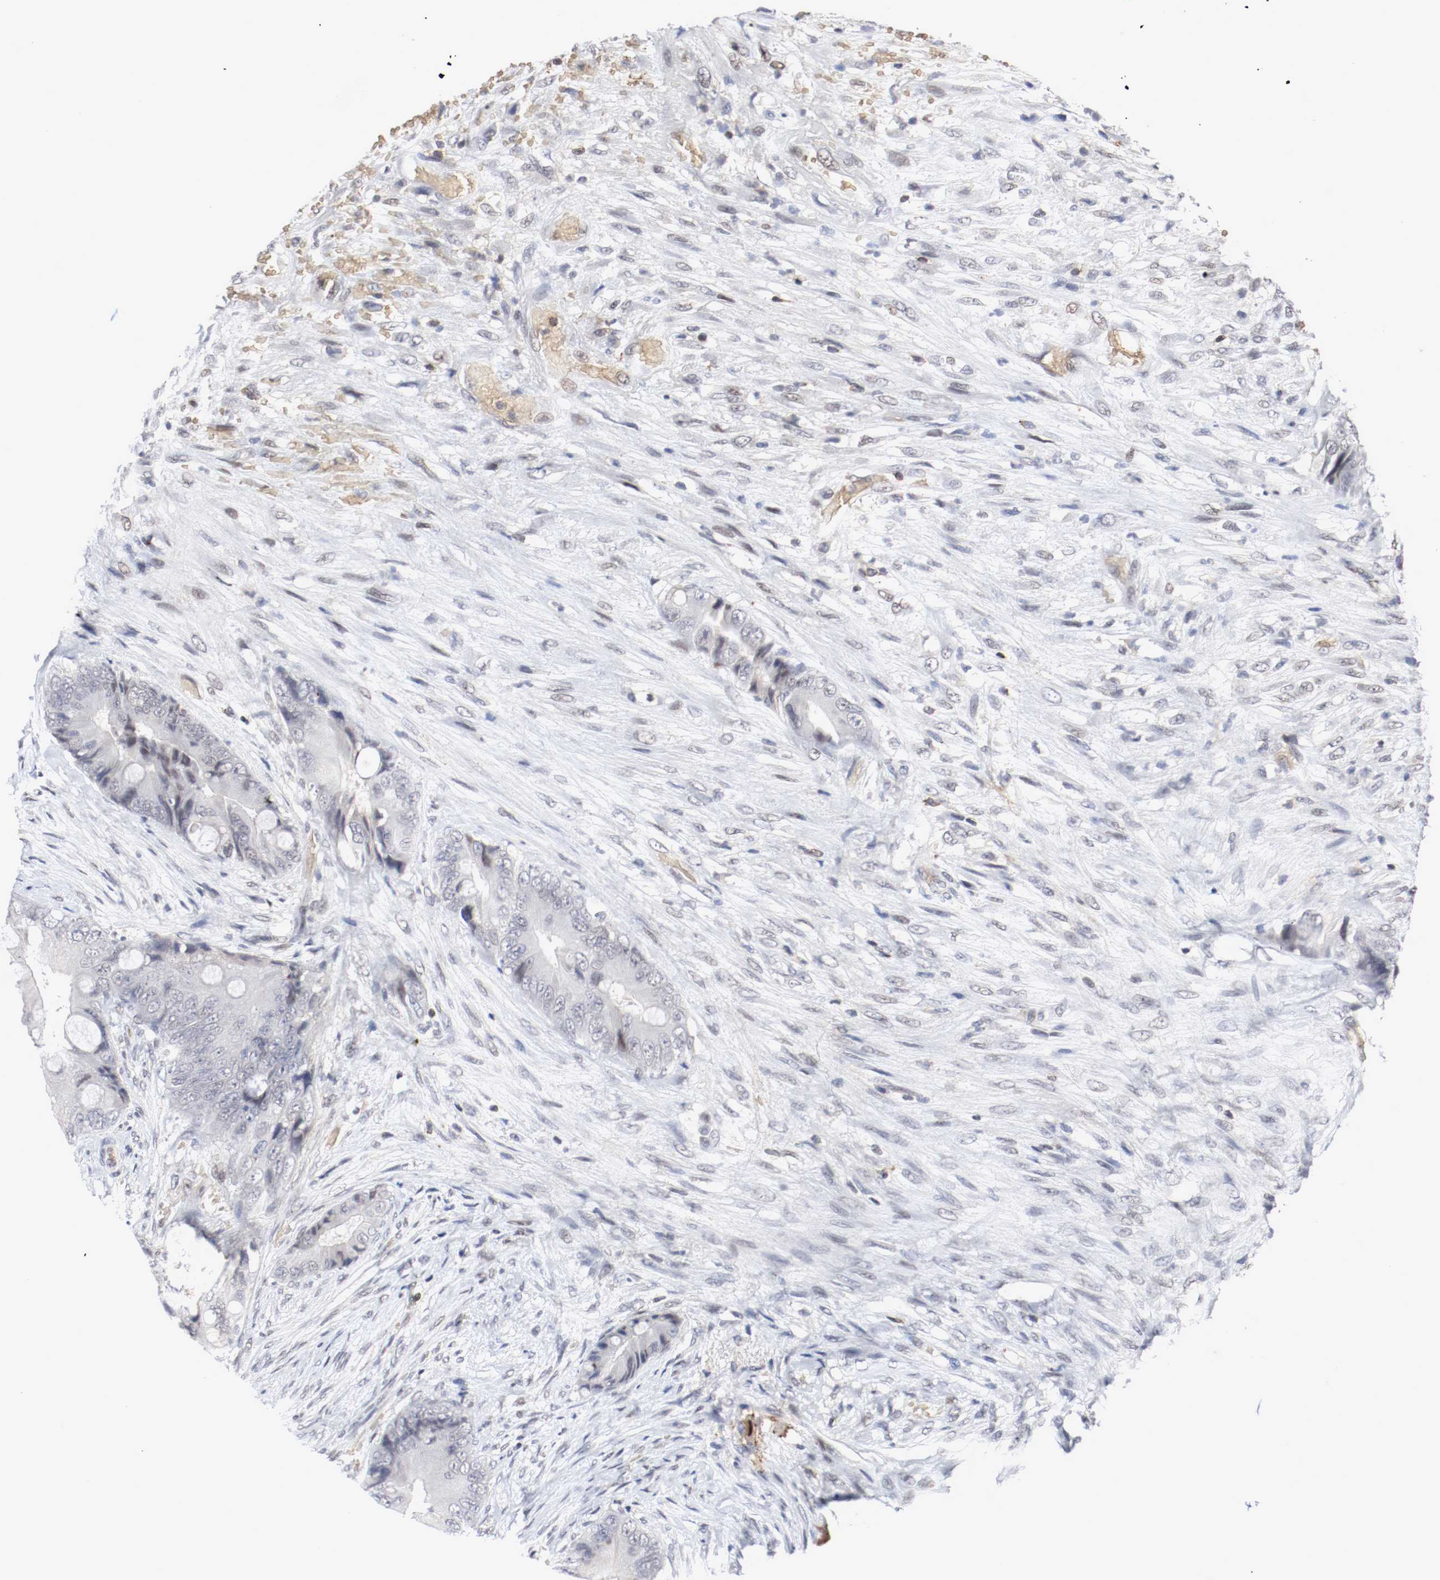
{"staining": {"intensity": "negative", "quantity": "none", "location": "none"}, "tissue": "colorectal cancer", "cell_type": "Tumor cells", "image_type": "cancer", "snomed": [{"axis": "morphology", "description": "Adenocarcinoma, NOS"}, {"axis": "topography", "description": "Rectum"}], "caption": "IHC photomicrograph of human colorectal cancer (adenocarcinoma) stained for a protein (brown), which displays no positivity in tumor cells.", "gene": "JUND", "patient": {"sex": "female", "age": 77}}